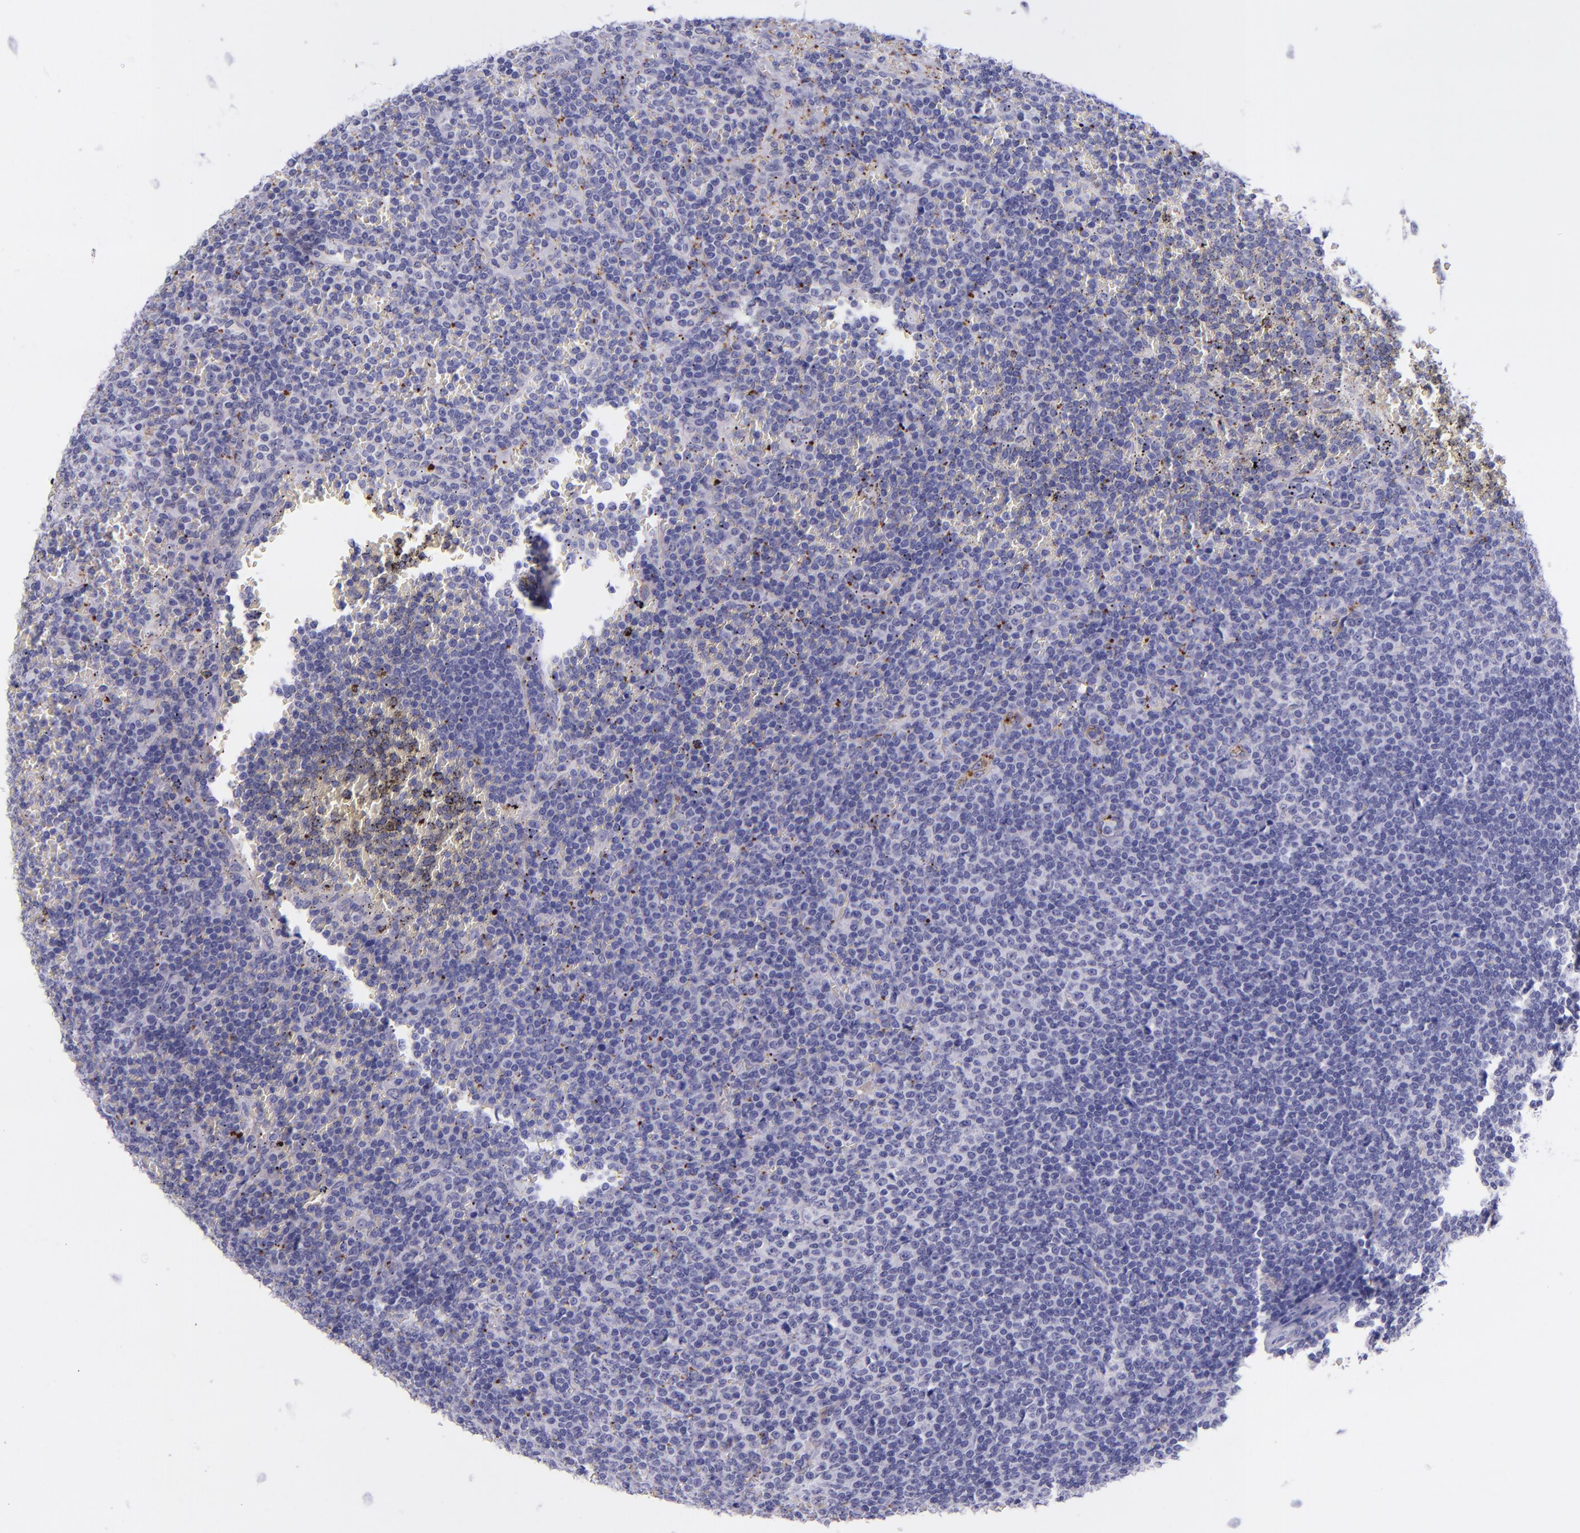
{"staining": {"intensity": "negative", "quantity": "none", "location": "none"}, "tissue": "lymphoma", "cell_type": "Tumor cells", "image_type": "cancer", "snomed": [{"axis": "morphology", "description": "Malignant lymphoma, non-Hodgkin's type, Low grade"}, {"axis": "topography", "description": "Spleen"}], "caption": "High power microscopy image of an IHC micrograph of low-grade malignant lymphoma, non-Hodgkin's type, revealing no significant staining in tumor cells.", "gene": "SELE", "patient": {"sex": "male", "age": 80}}